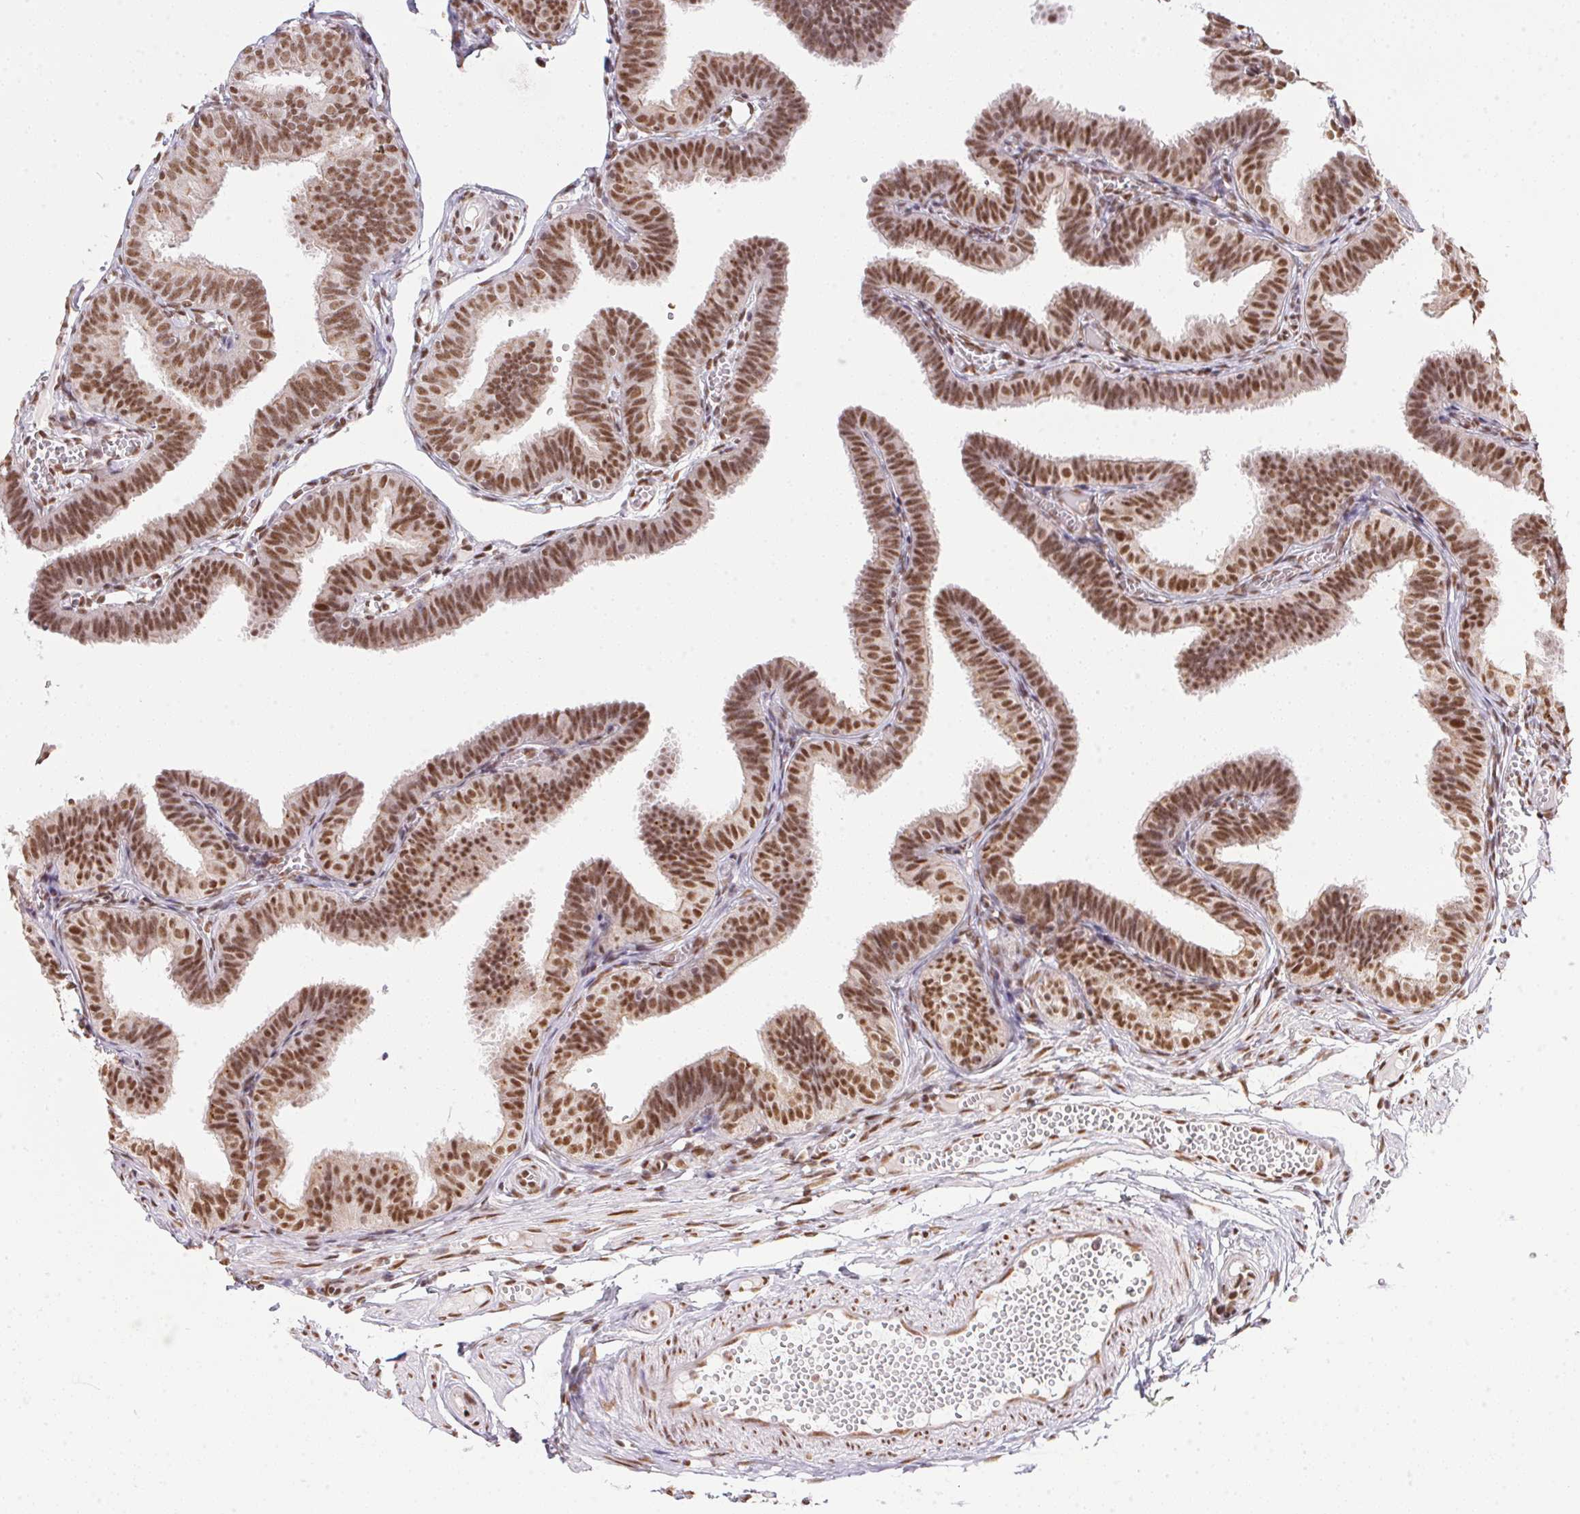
{"staining": {"intensity": "moderate", "quantity": ">75%", "location": "nuclear"}, "tissue": "fallopian tube", "cell_type": "Glandular cells", "image_type": "normal", "snomed": [{"axis": "morphology", "description": "Normal tissue, NOS"}, {"axis": "topography", "description": "Fallopian tube"}], "caption": "This photomicrograph exhibits immunohistochemistry (IHC) staining of benign human fallopian tube, with medium moderate nuclear expression in approximately >75% of glandular cells.", "gene": "NFE2L1", "patient": {"sex": "female", "age": 25}}